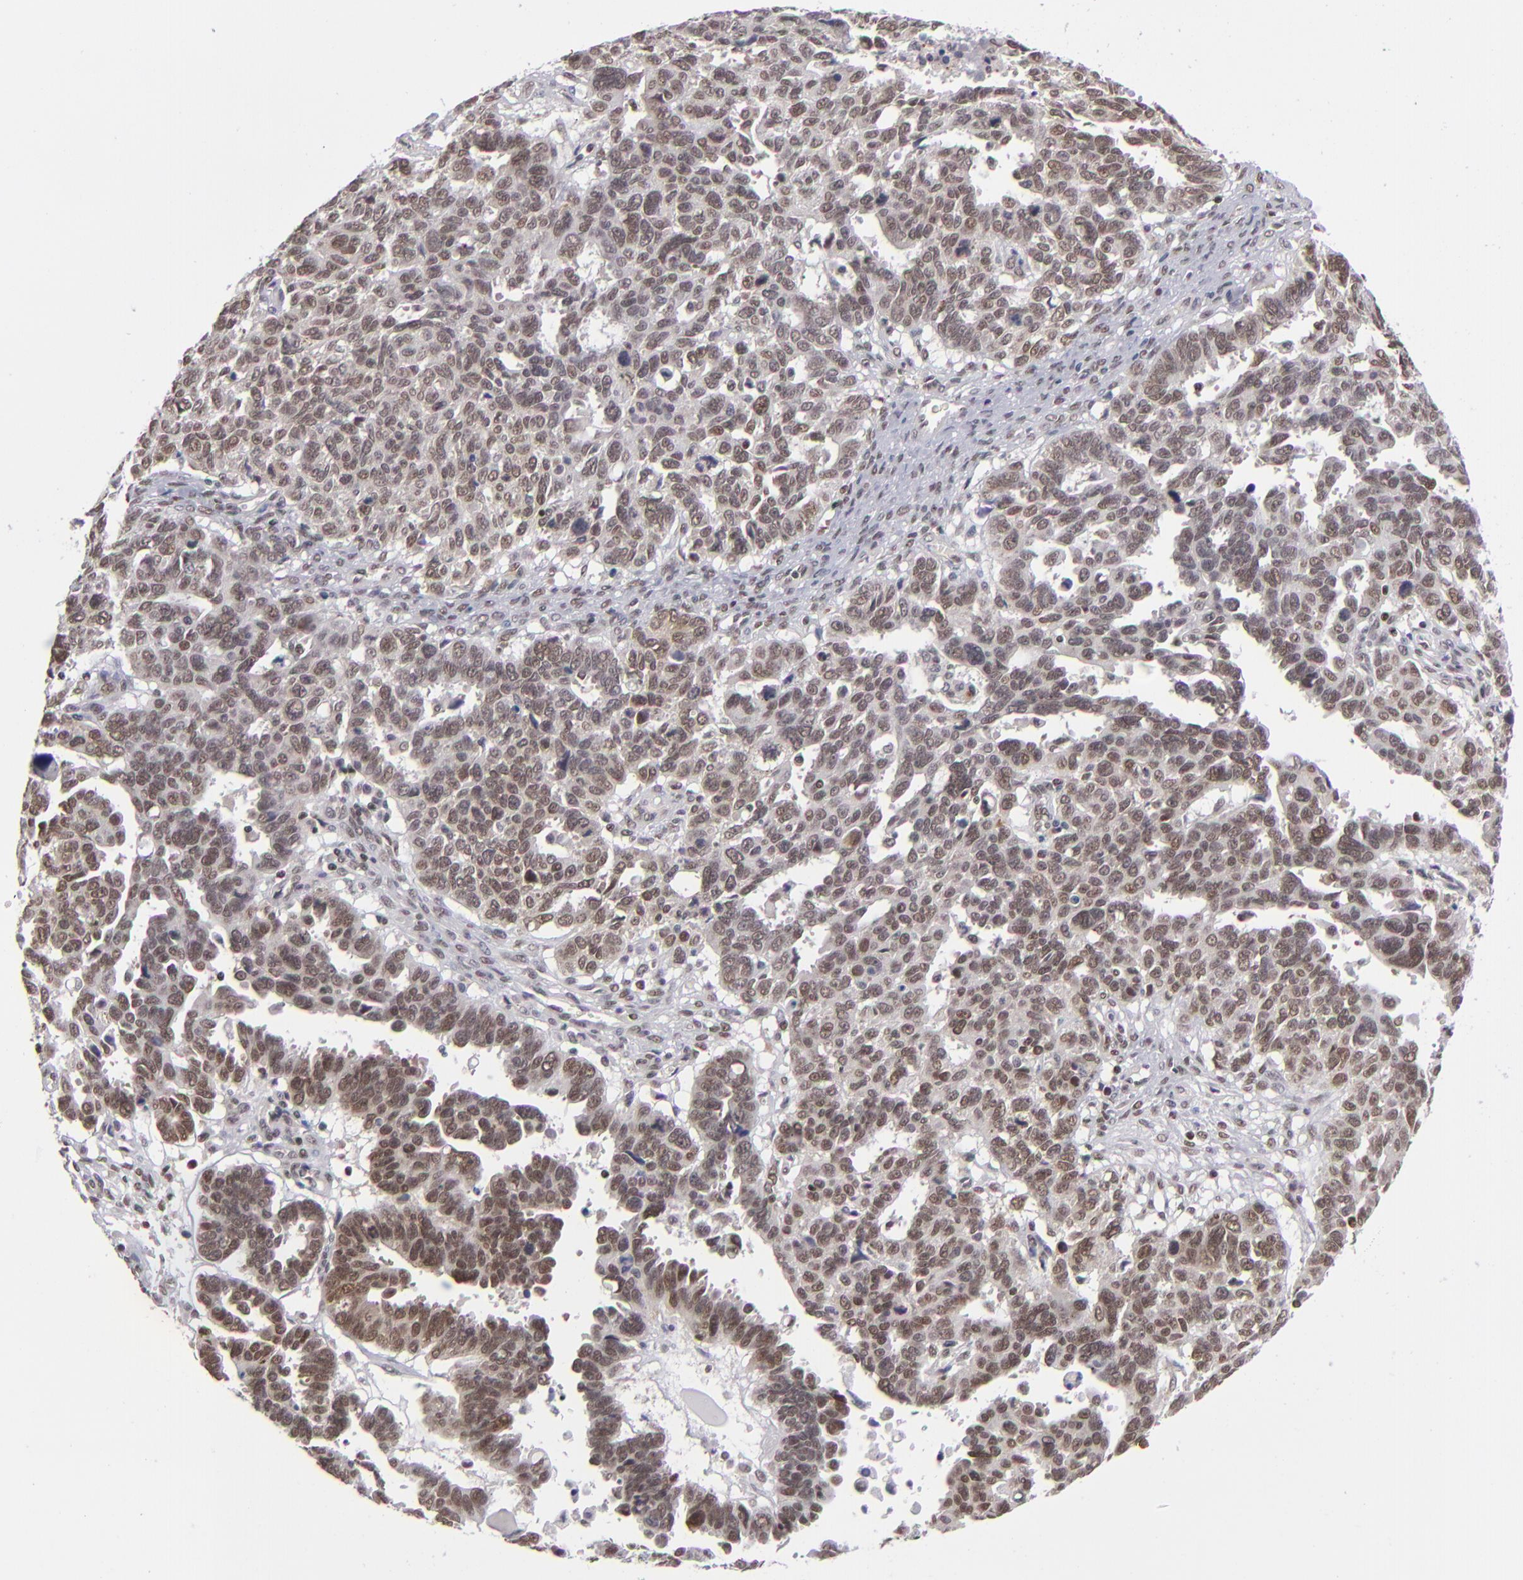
{"staining": {"intensity": "moderate", "quantity": ">75%", "location": "nuclear"}, "tissue": "ovarian cancer", "cell_type": "Tumor cells", "image_type": "cancer", "snomed": [{"axis": "morphology", "description": "Carcinoma, endometroid"}, {"axis": "morphology", "description": "Cystadenocarcinoma, serous, NOS"}, {"axis": "topography", "description": "Ovary"}], "caption": "IHC (DAB (3,3'-diaminobenzidine)) staining of ovarian cancer (endometroid carcinoma) exhibits moderate nuclear protein expression in approximately >75% of tumor cells.", "gene": "MLLT3", "patient": {"sex": "female", "age": 45}}